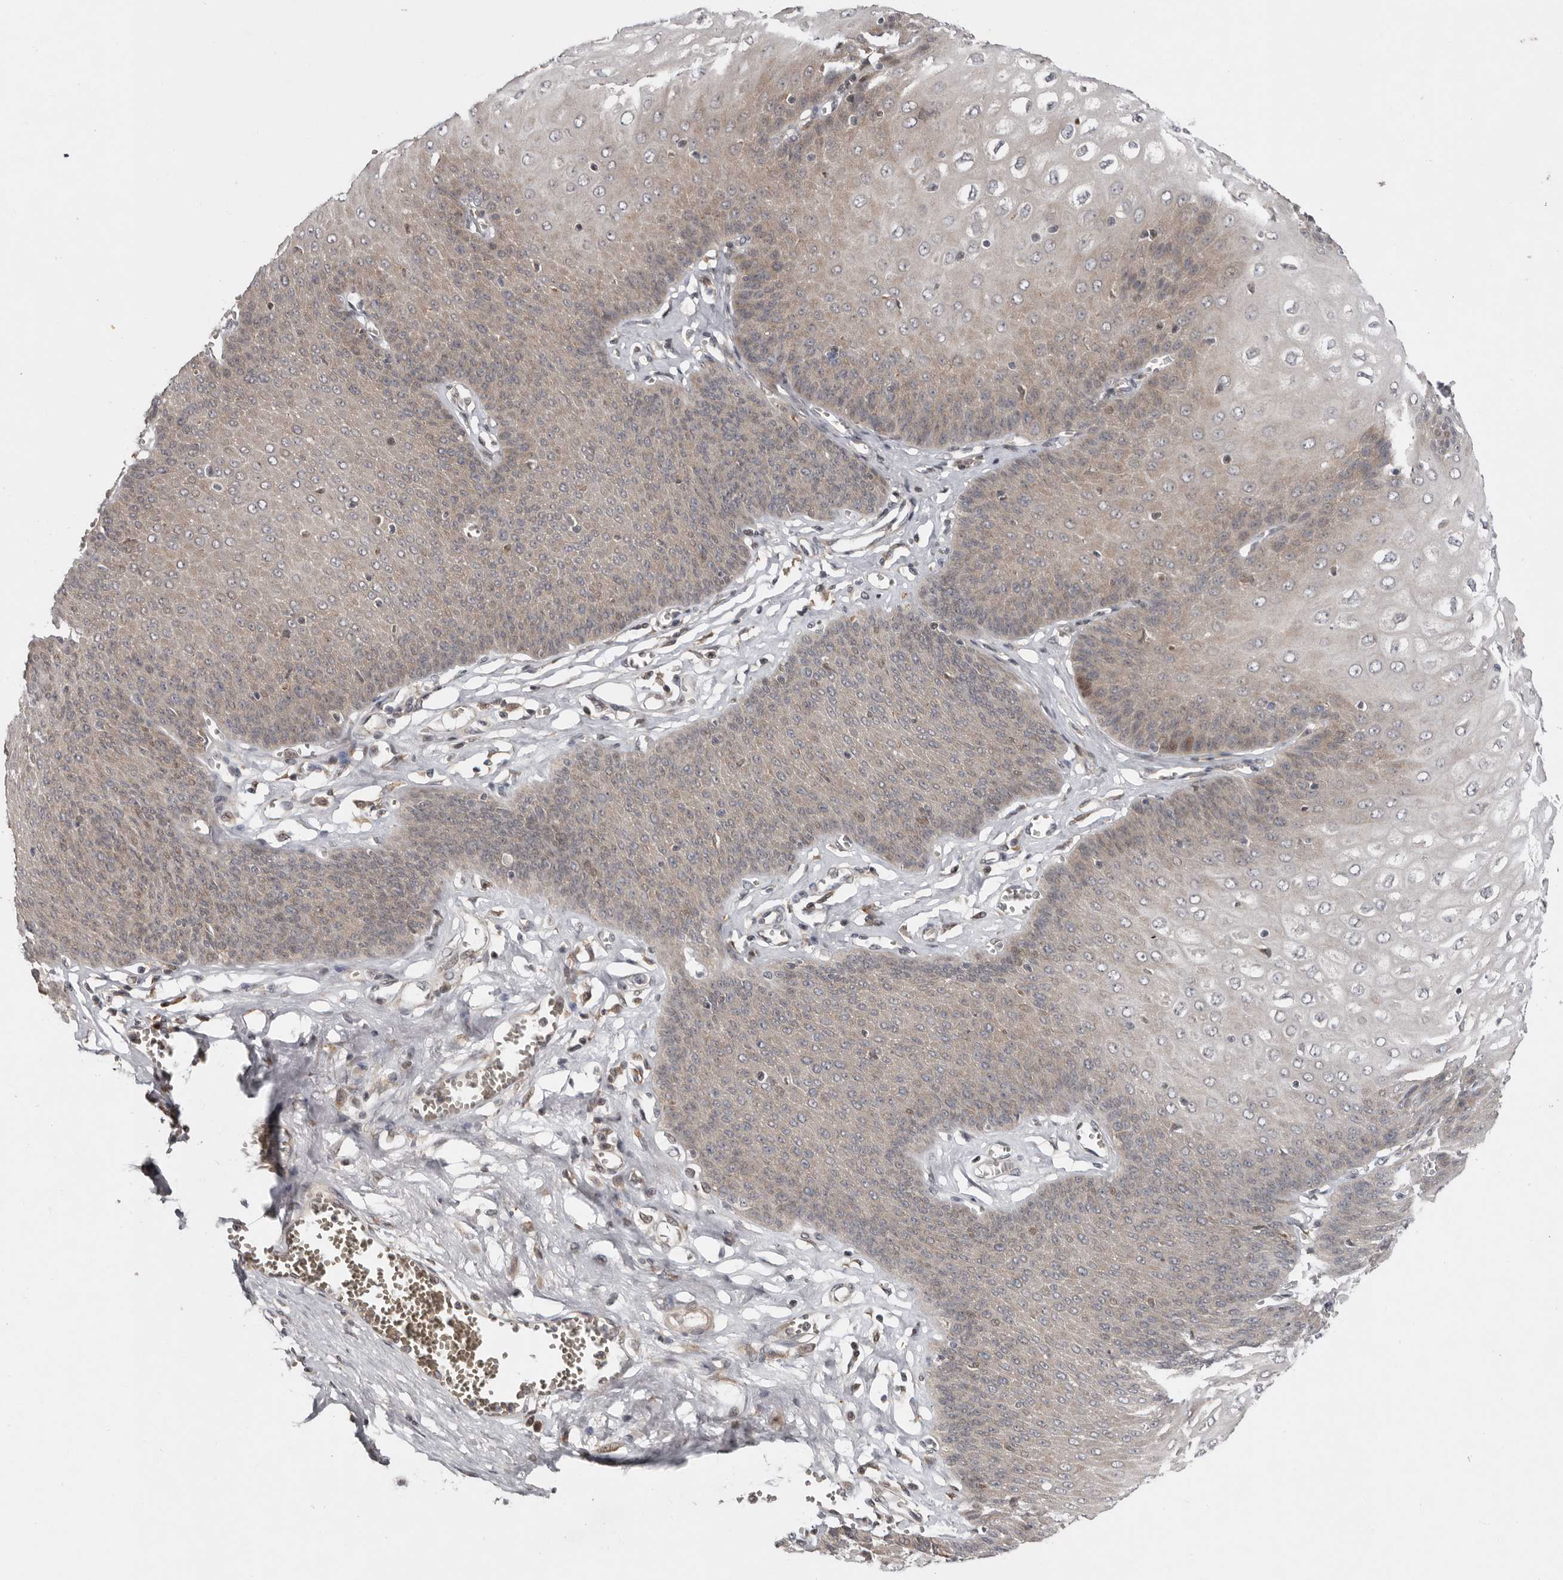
{"staining": {"intensity": "moderate", "quantity": "25%-75%", "location": "cytoplasmic/membranous,nuclear"}, "tissue": "esophagus", "cell_type": "Squamous epithelial cells", "image_type": "normal", "snomed": [{"axis": "morphology", "description": "Normal tissue, NOS"}, {"axis": "topography", "description": "Esophagus"}], "caption": "Human esophagus stained with a brown dye demonstrates moderate cytoplasmic/membranous,nuclear positive staining in about 25%-75% of squamous epithelial cells.", "gene": "CHML", "patient": {"sex": "male", "age": 60}}